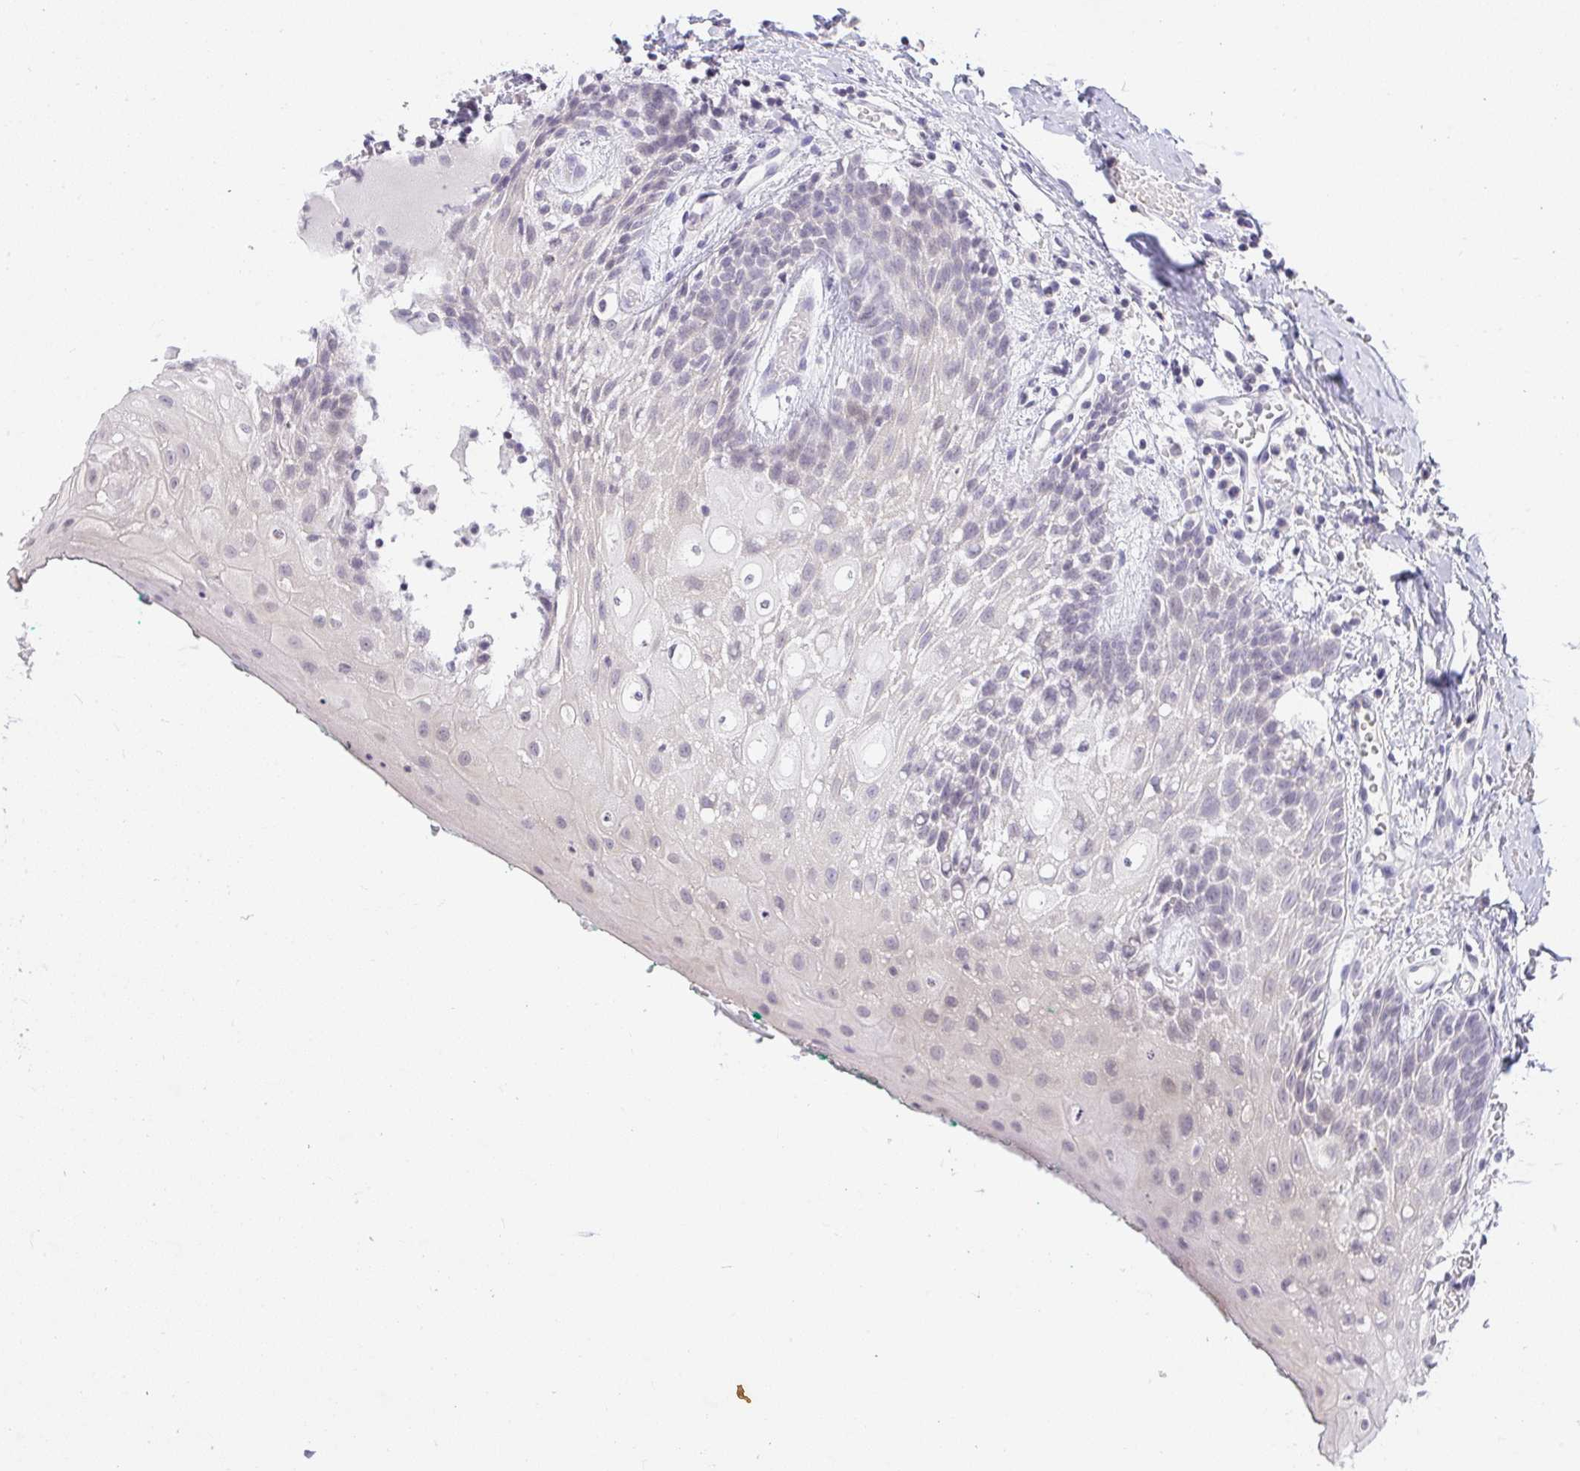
{"staining": {"intensity": "negative", "quantity": "none", "location": "none"}, "tissue": "oral mucosa", "cell_type": "Squamous epithelial cells", "image_type": "normal", "snomed": [{"axis": "morphology", "description": "Normal tissue, NOS"}, {"axis": "topography", "description": "Oral tissue"}, {"axis": "topography", "description": "Tounge, NOS"}], "caption": "DAB (3,3'-diaminobenzidine) immunohistochemical staining of unremarkable oral mucosa reveals no significant staining in squamous epithelial cells.", "gene": "CACNA1S", "patient": {"sex": "female", "age": 62}}